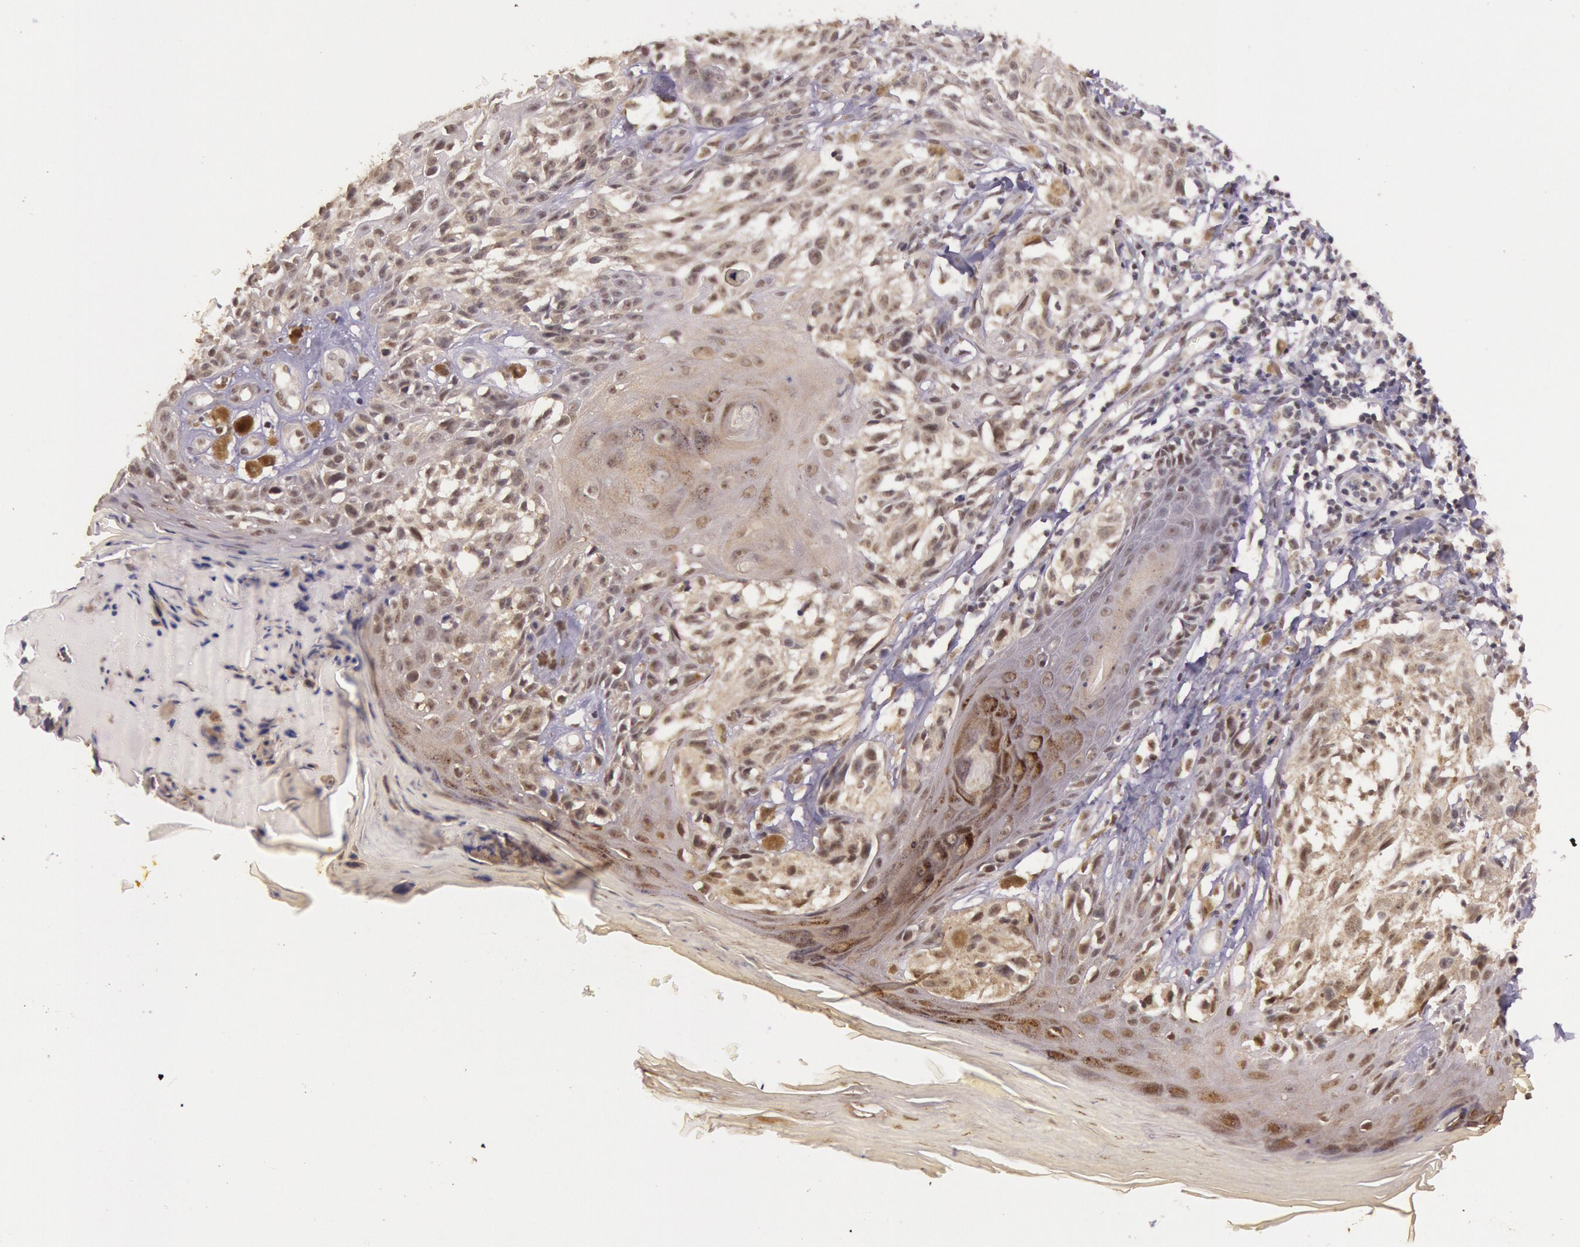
{"staining": {"intensity": "moderate", "quantity": ">75%", "location": "cytoplasmic/membranous"}, "tissue": "melanoma", "cell_type": "Tumor cells", "image_type": "cancer", "snomed": [{"axis": "morphology", "description": "Malignant melanoma, NOS"}, {"axis": "topography", "description": "Skin"}], "caption": "A medium amount of moderate cytoplasmic/membranous positivity is present in approximately >75% of tumor cells in melanoma tissue.", "gene": "RTL10", "patient": {"sex": "female", "age": 77}}